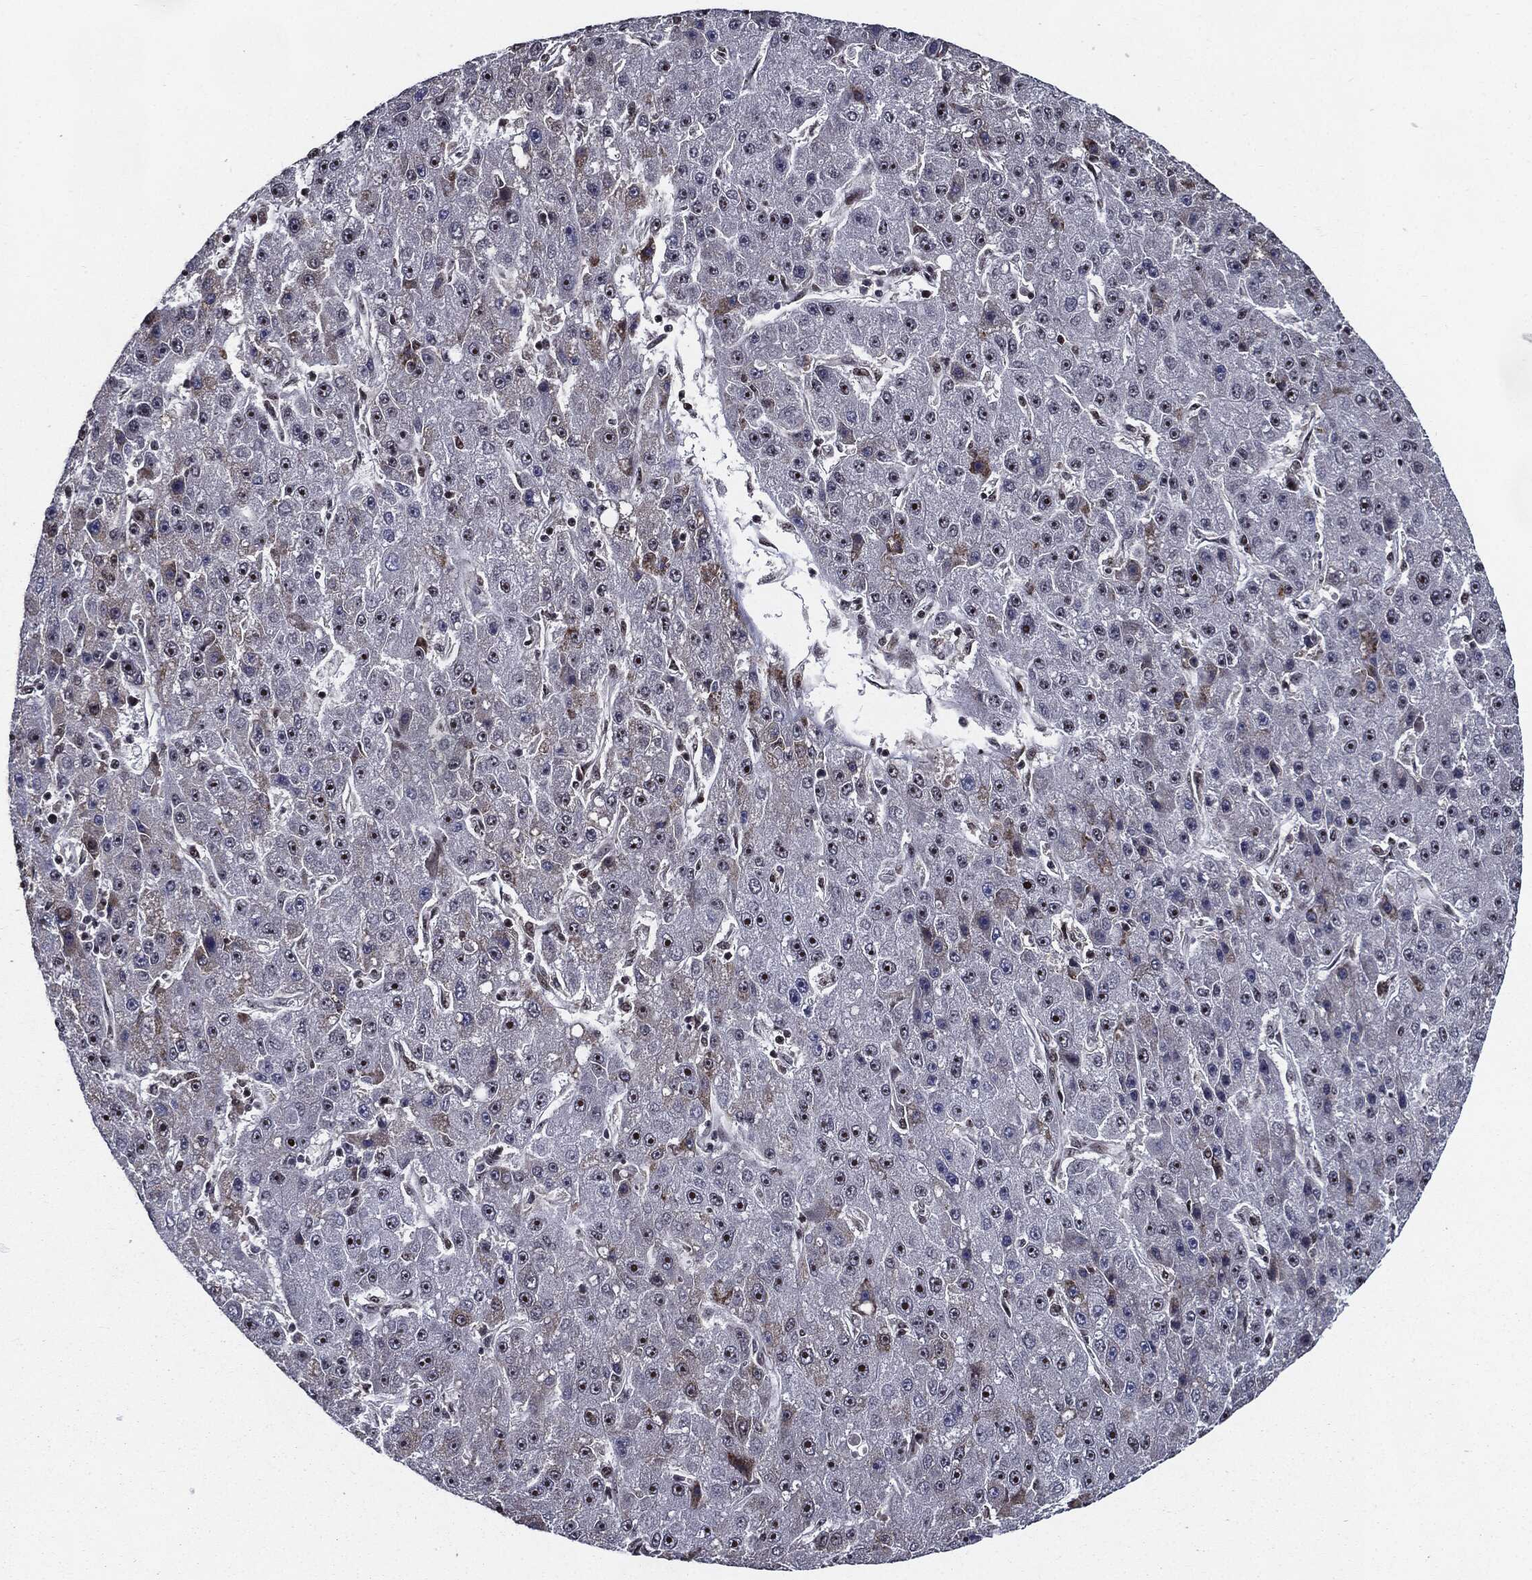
{"staining": {"intensity": "moderate", "quantity": "<25%", "location": "nuclear"}, "tissue": "liver cancer", "cell_type": "Tumor cells", "image_type": "cancer", "snomed": [{"axis": "morphology", "description": "Carcinoma, Hepatocellular, NOS"}, {"axis": "topography", "description": "Liver"}], "caption": "This photomicrograph demonstrates IHC staining of human liver hepatocellular carcinoma, with low moderate nuclear staining in approximately <25% of tumor cells.", "gene": "ZFP91", "patient": {"sex": "male", "age": 67}}